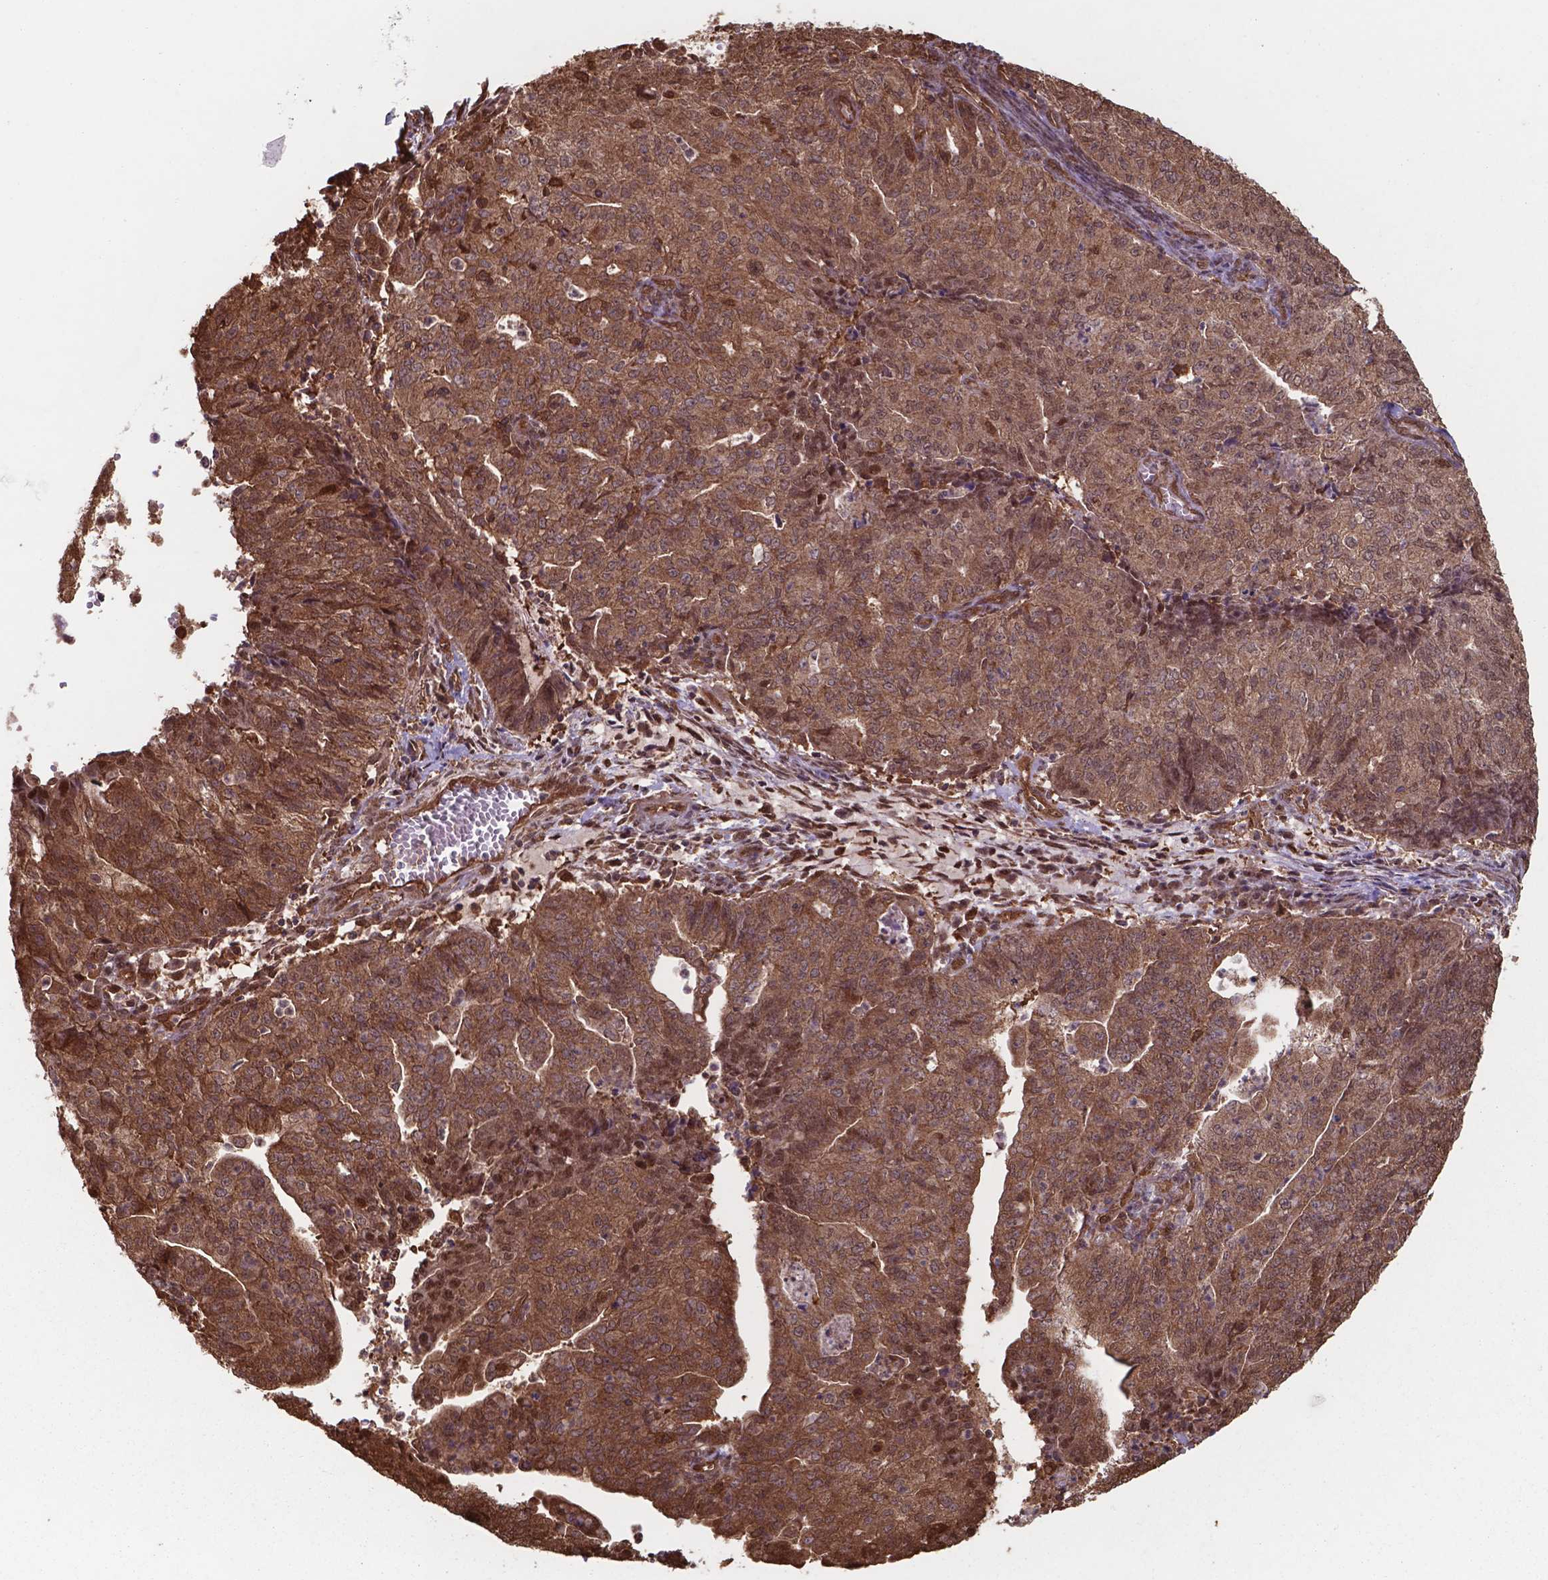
{"staining": {"intensity": "moderate", "quantity": ">75%", "location": "cytoplasmic/membranous,nuclear"}, "tissue": "endometrial cancer", "cell_type": "Tumor cells", "image_type": "cancer", "snomed": [{"axis": "morphology", "description": "Adenocarcinoma, NOS"}, {"axis": "topography", "description": "Endometrium"}], "caption": "Brown immunohistochemical staining in endometrial cancer (adenocarcinoma) demonstrates moderate cytoplasmic/membranous and nuclear expression in about >75% of tumor cells. (IHC, brightfield microscopy, high magnification).", "gene": "CHP2", "patient": {"sex": "female", "age": 82}}